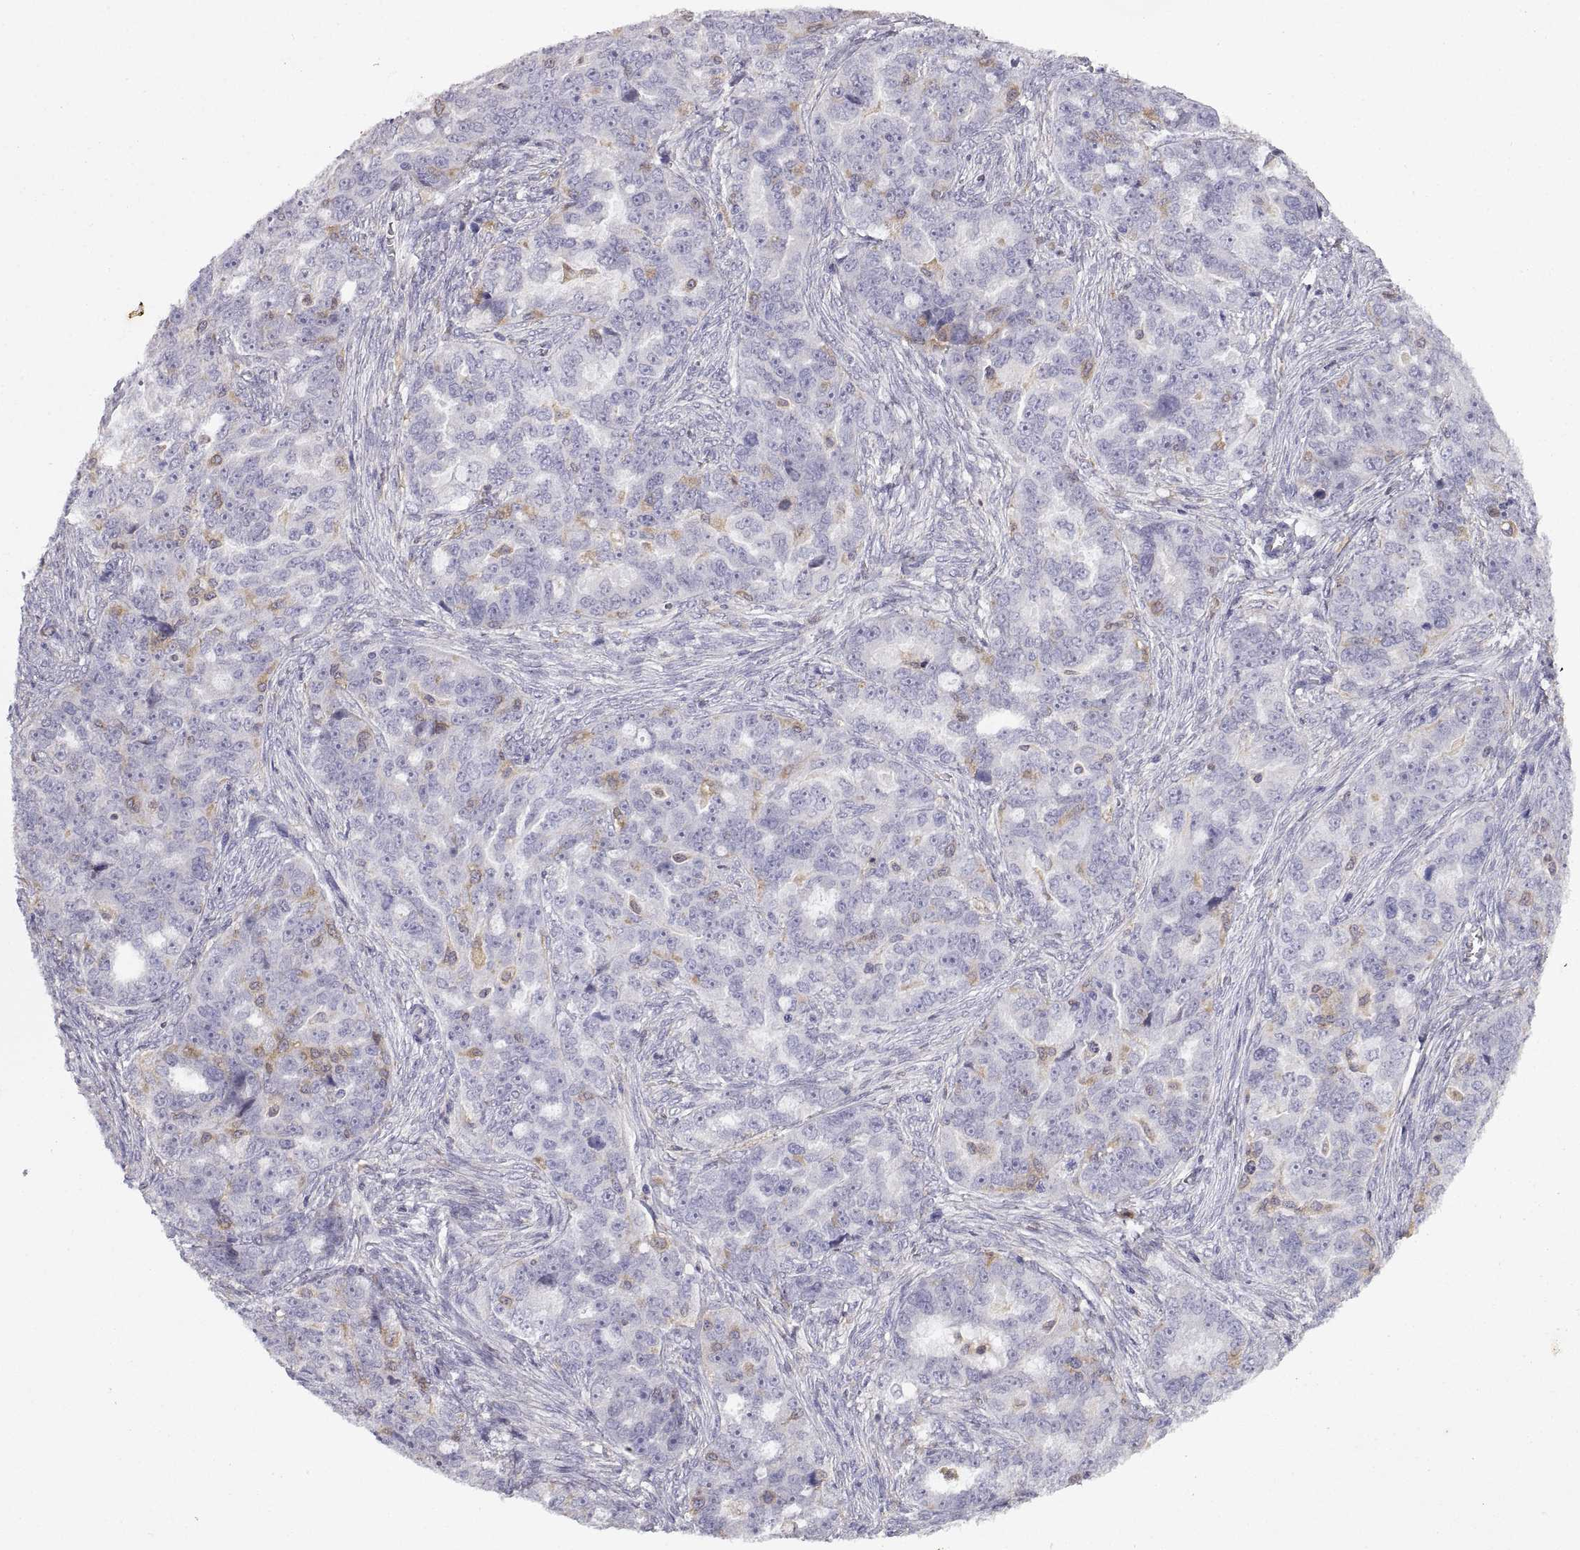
{"staining": {"intensity": "negative", "quantity": "none", "location": "none"}, "tissue": "ovarian cancer", "cell_type": "Tumor cells", "image_type": "cancer", "snomed": [{"axis": "morphology", "description": "Cystadenocarcinoma, serous, NOS"}, {"axis": "topography", "description": "Ovary"}], "caption": "Immunohistochemical staining of human ovarian cancer (serous cystadenocarcinoma) reveals no significant positivity in tumor cells. Brightfield microscopy of IHC stained with DAB (3,3'-diaminobenzidine) (brown) and hematoxylin (blue), captured at high magnification.", "gene": "DOK3", "patient": {"sex": "female", "age": 51}}